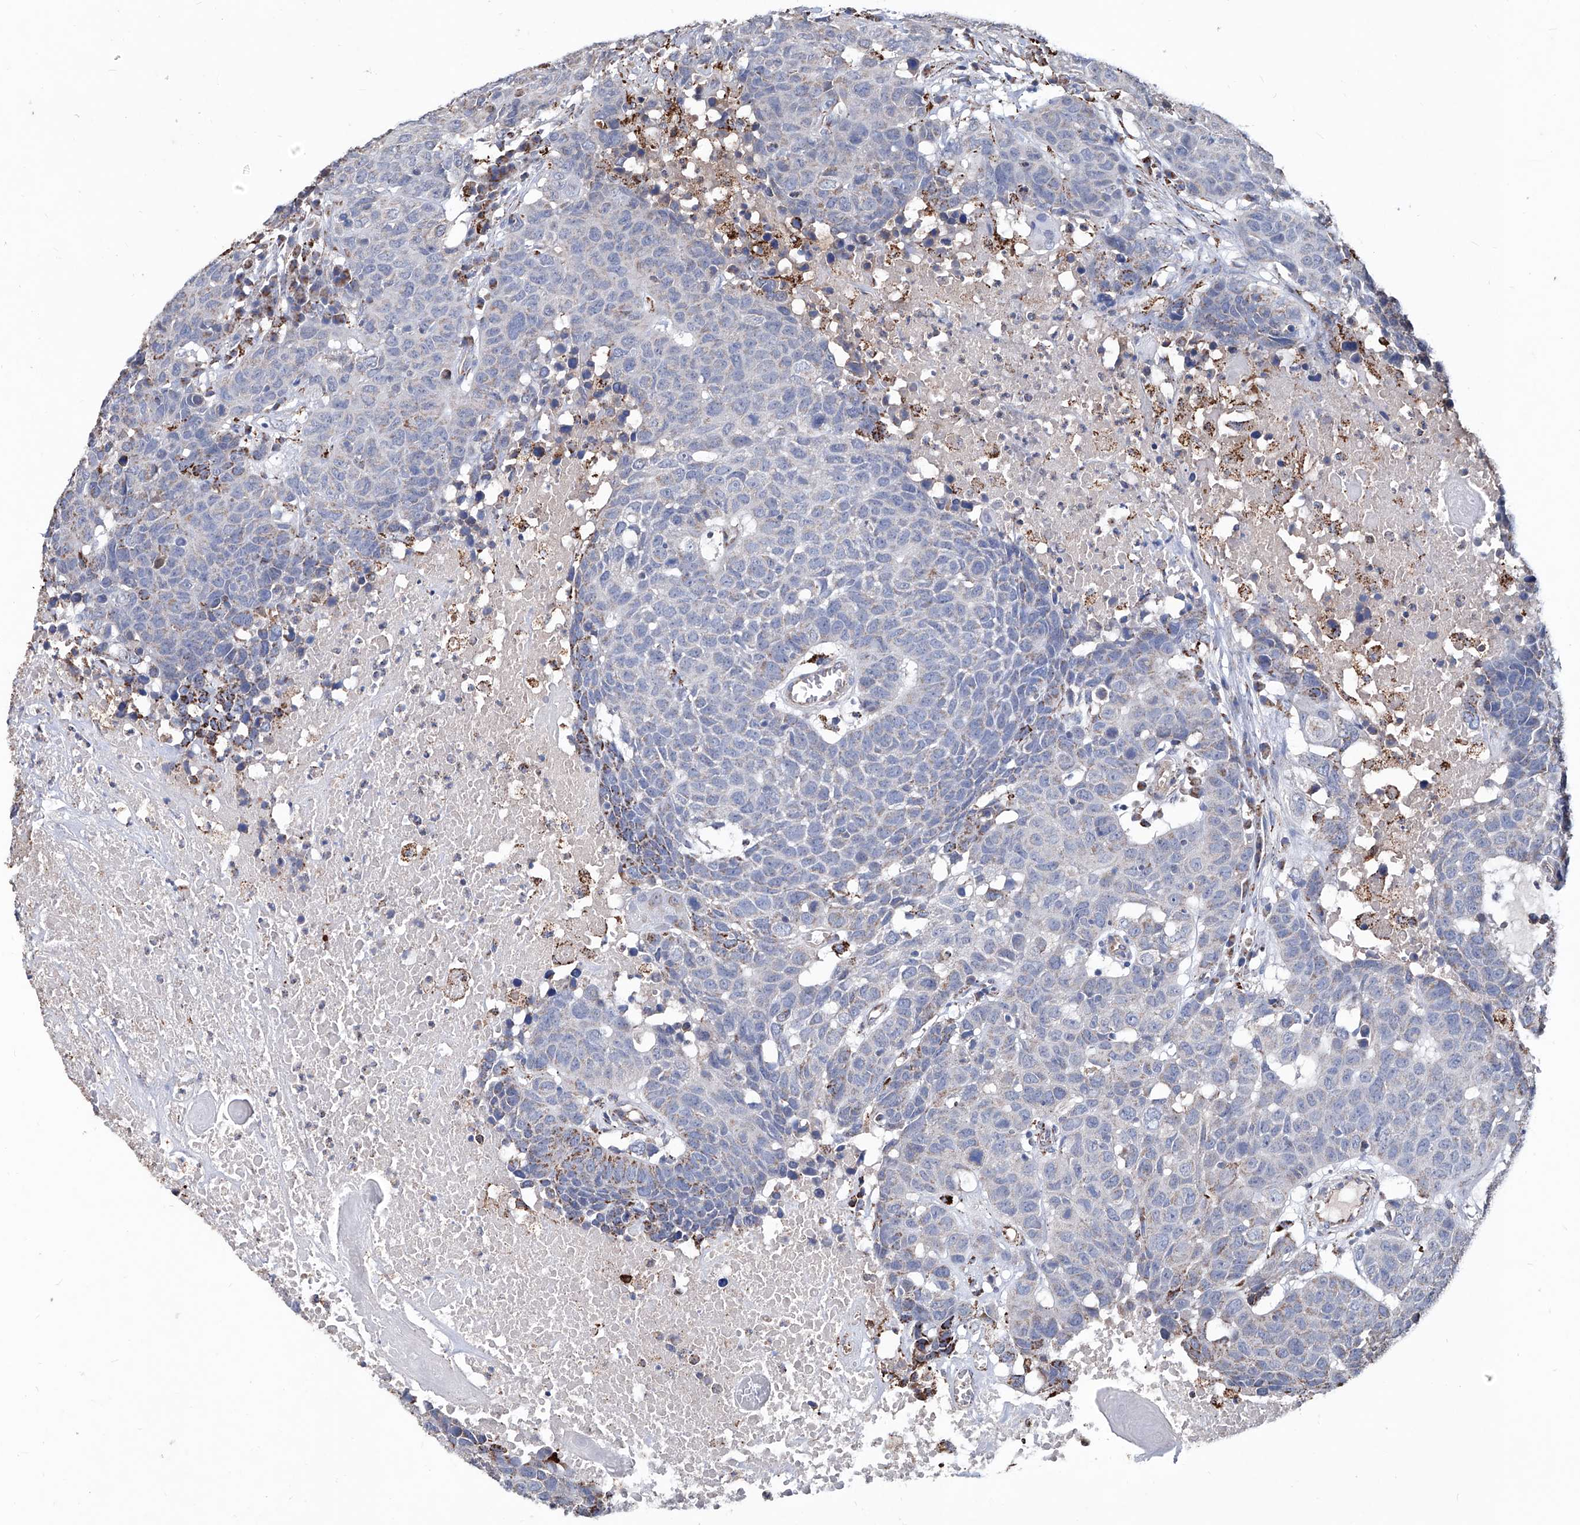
{"staining": {"intensity": "moderate", "quantity": "<25%", "location": "cytoplasmic/membranous"}, "tissue": "head and neck cancer", "cell_type": "Tumor cells", "image_type": "cancer", "snomed": [{"axis": "morphology", "description": "Squamous cell carcinoma, NOS"}, {"axis": "topography", "description": "Head-Neck"}], "caption": "Protein staining of squamous cell carcinoma (head and neck) tissue displays moderate cytoplasmic/membranous staining in about <25% of tumor cells.", "gene": "NHS", "patient": {"sex": "male", "age": 66}}